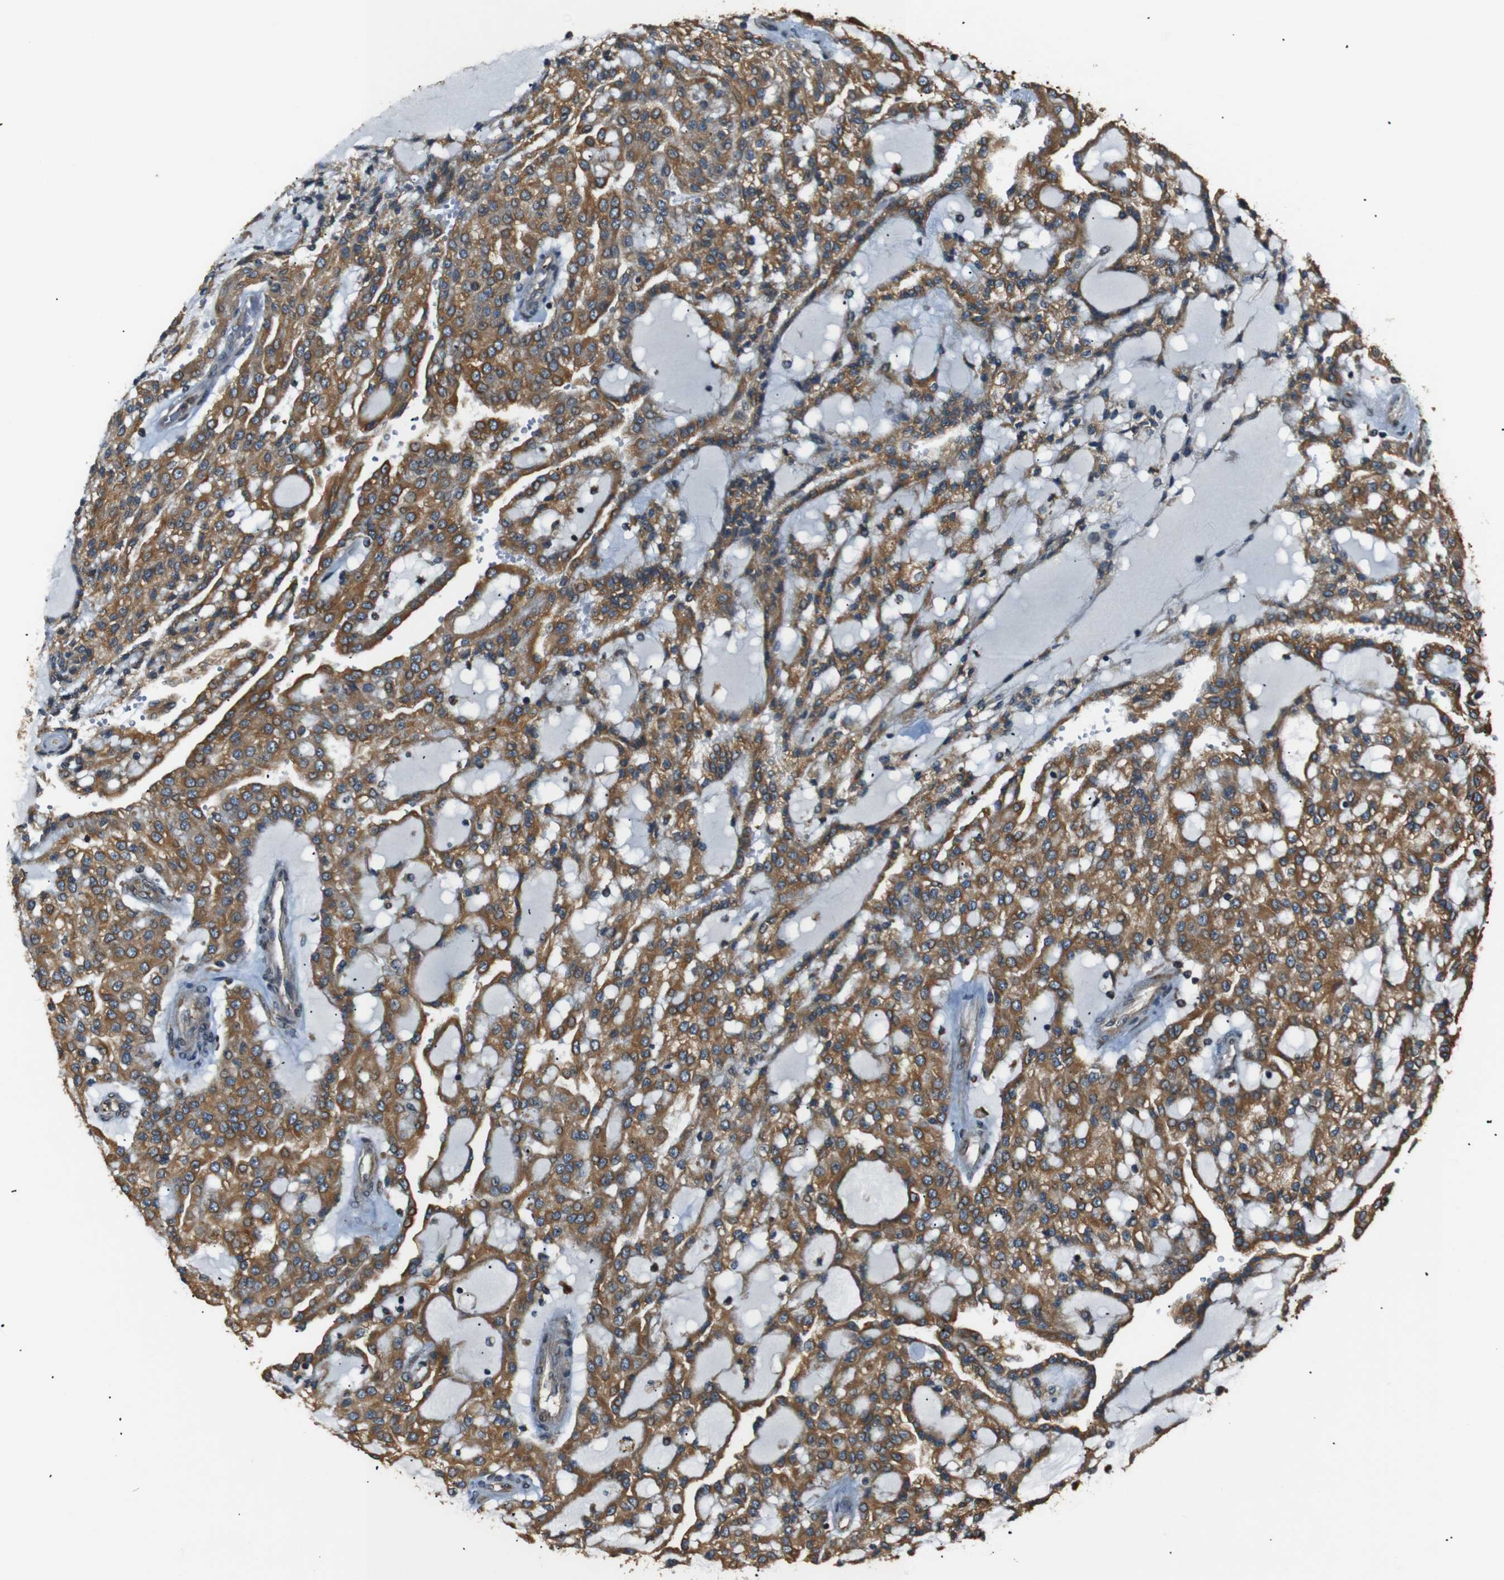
{"staining": {"intensity": "moderate", "quantity": ">75%", "location": "cytoplasmic/membranous"}, "tissue": "renal cancer", "cell_type": "Tumor cells", "image_type": "cancer", "snomed": [{"axis": "morphology", "description": "Adenocarcinoma, NOS"}, {"axis": "topography", "description": "Kidney"}], "caption": "The immunohistochemical stain shows moderate cytoplasmic/membranous expression in tumor cells of renal cancer tissue. (DAB (3,3'-diaminobenzidine) IHC, brown staining for protein, blue staining for nuclei).", "gene": "TMED2", "patient": {"sex": "male", "age": 63}}